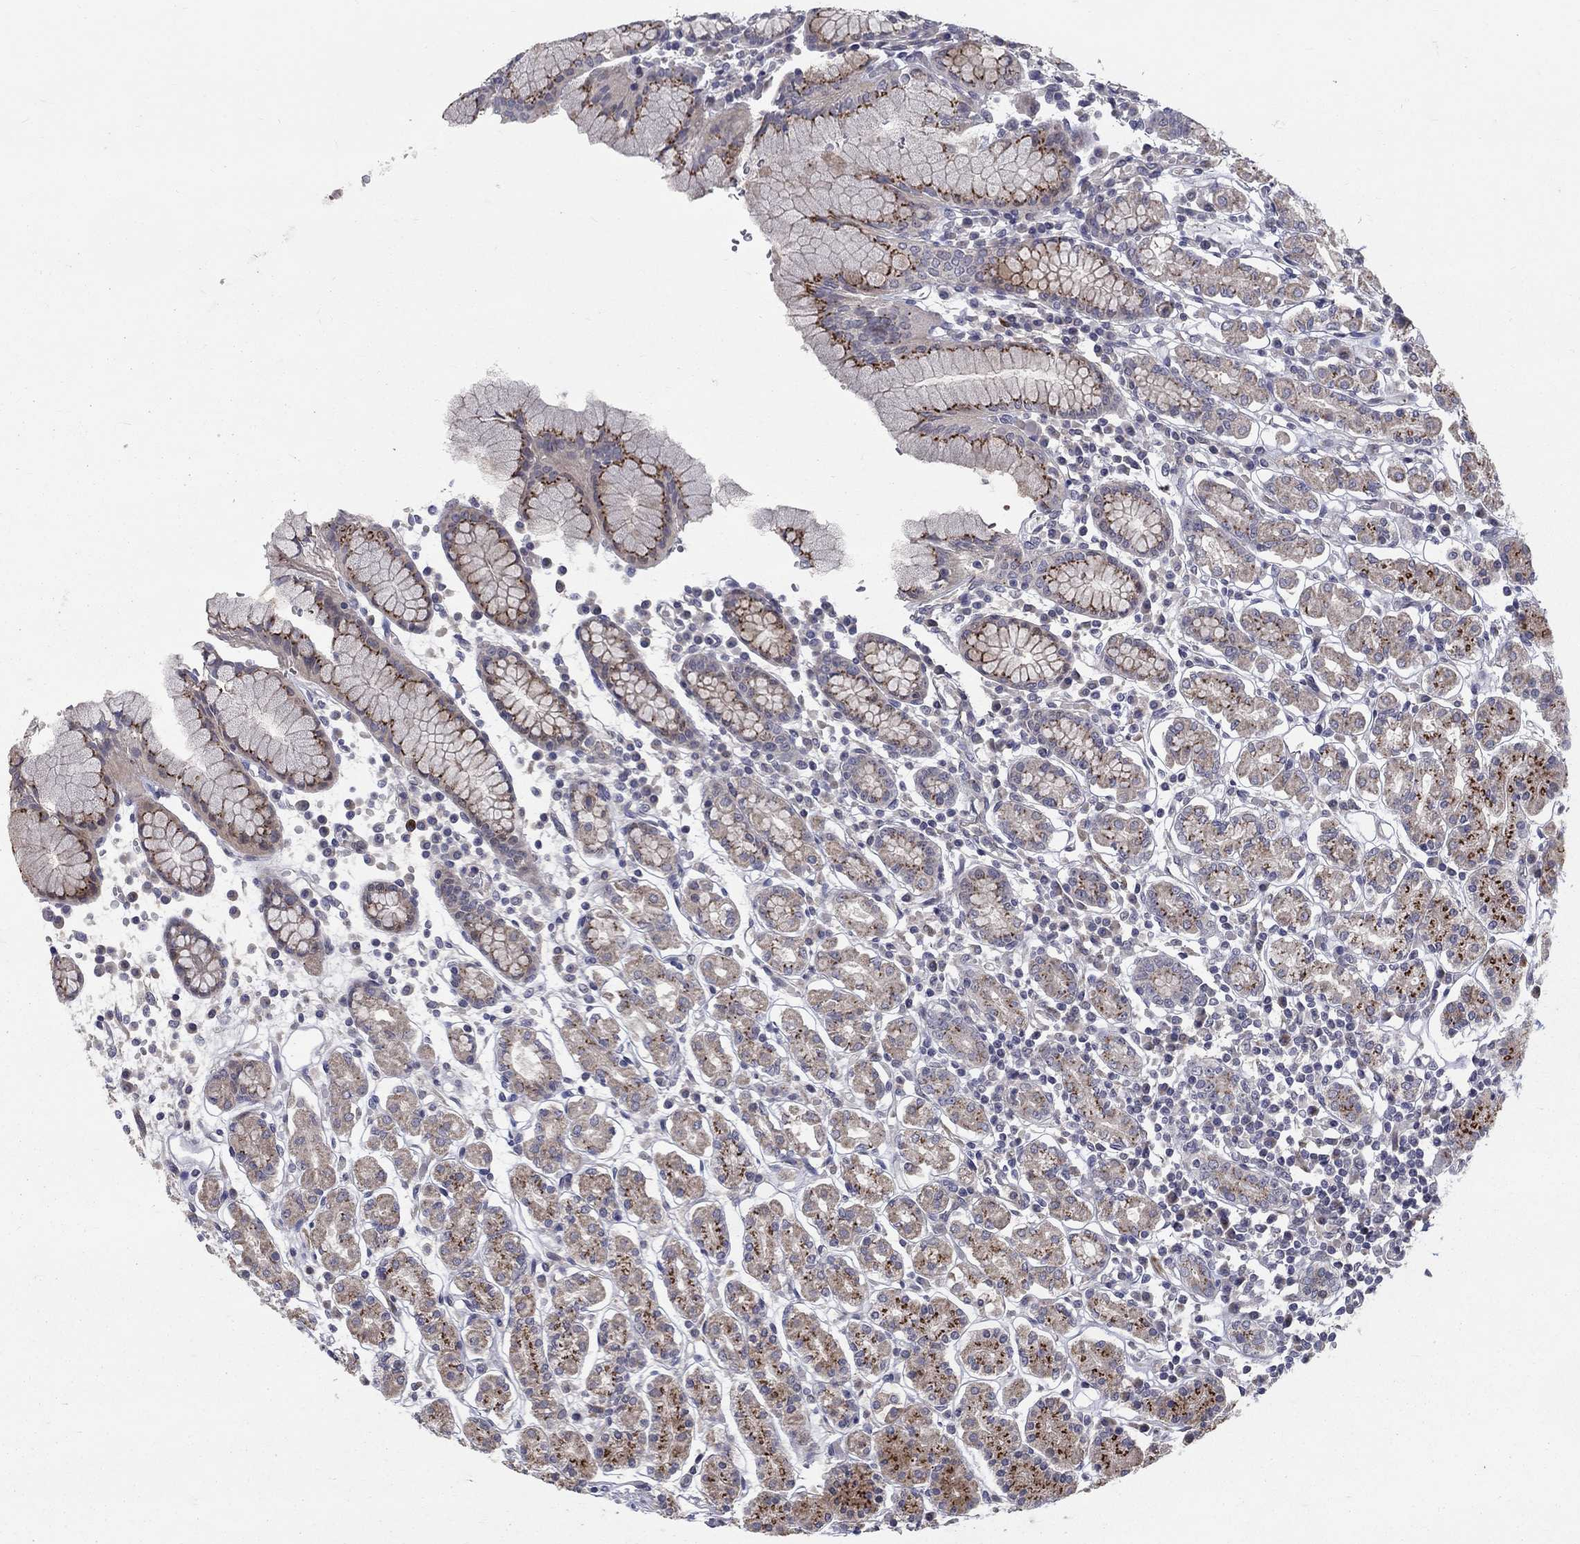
{"staining": {"intensity": "strong", "quantity": "25%-75%", "location": "cytoplasmic/membranous"}, "tissue": "stomach", "cell_type": "Glandular cells", "image_type": "normal", "snomed": [{"axis": "morphology", "description": "Normal tissue, NOS"}, {"axis": "topography", "description": "Stomach, upper"}, {"axis": "topography", "description": "Stomach"}], "caption": "Immunohistochemistry (IHC) histopathology image of benign stomach: stomach stained using immunohistochemistry (IHC) shows high levels of strong protein expression localized specifically in the cytoplasmic/membranous of glandular cells, appearing as a cytoplasmic/membranous brown color.", "gene": "FAM3B", "patient": {"sex": "male", "age": 62}}